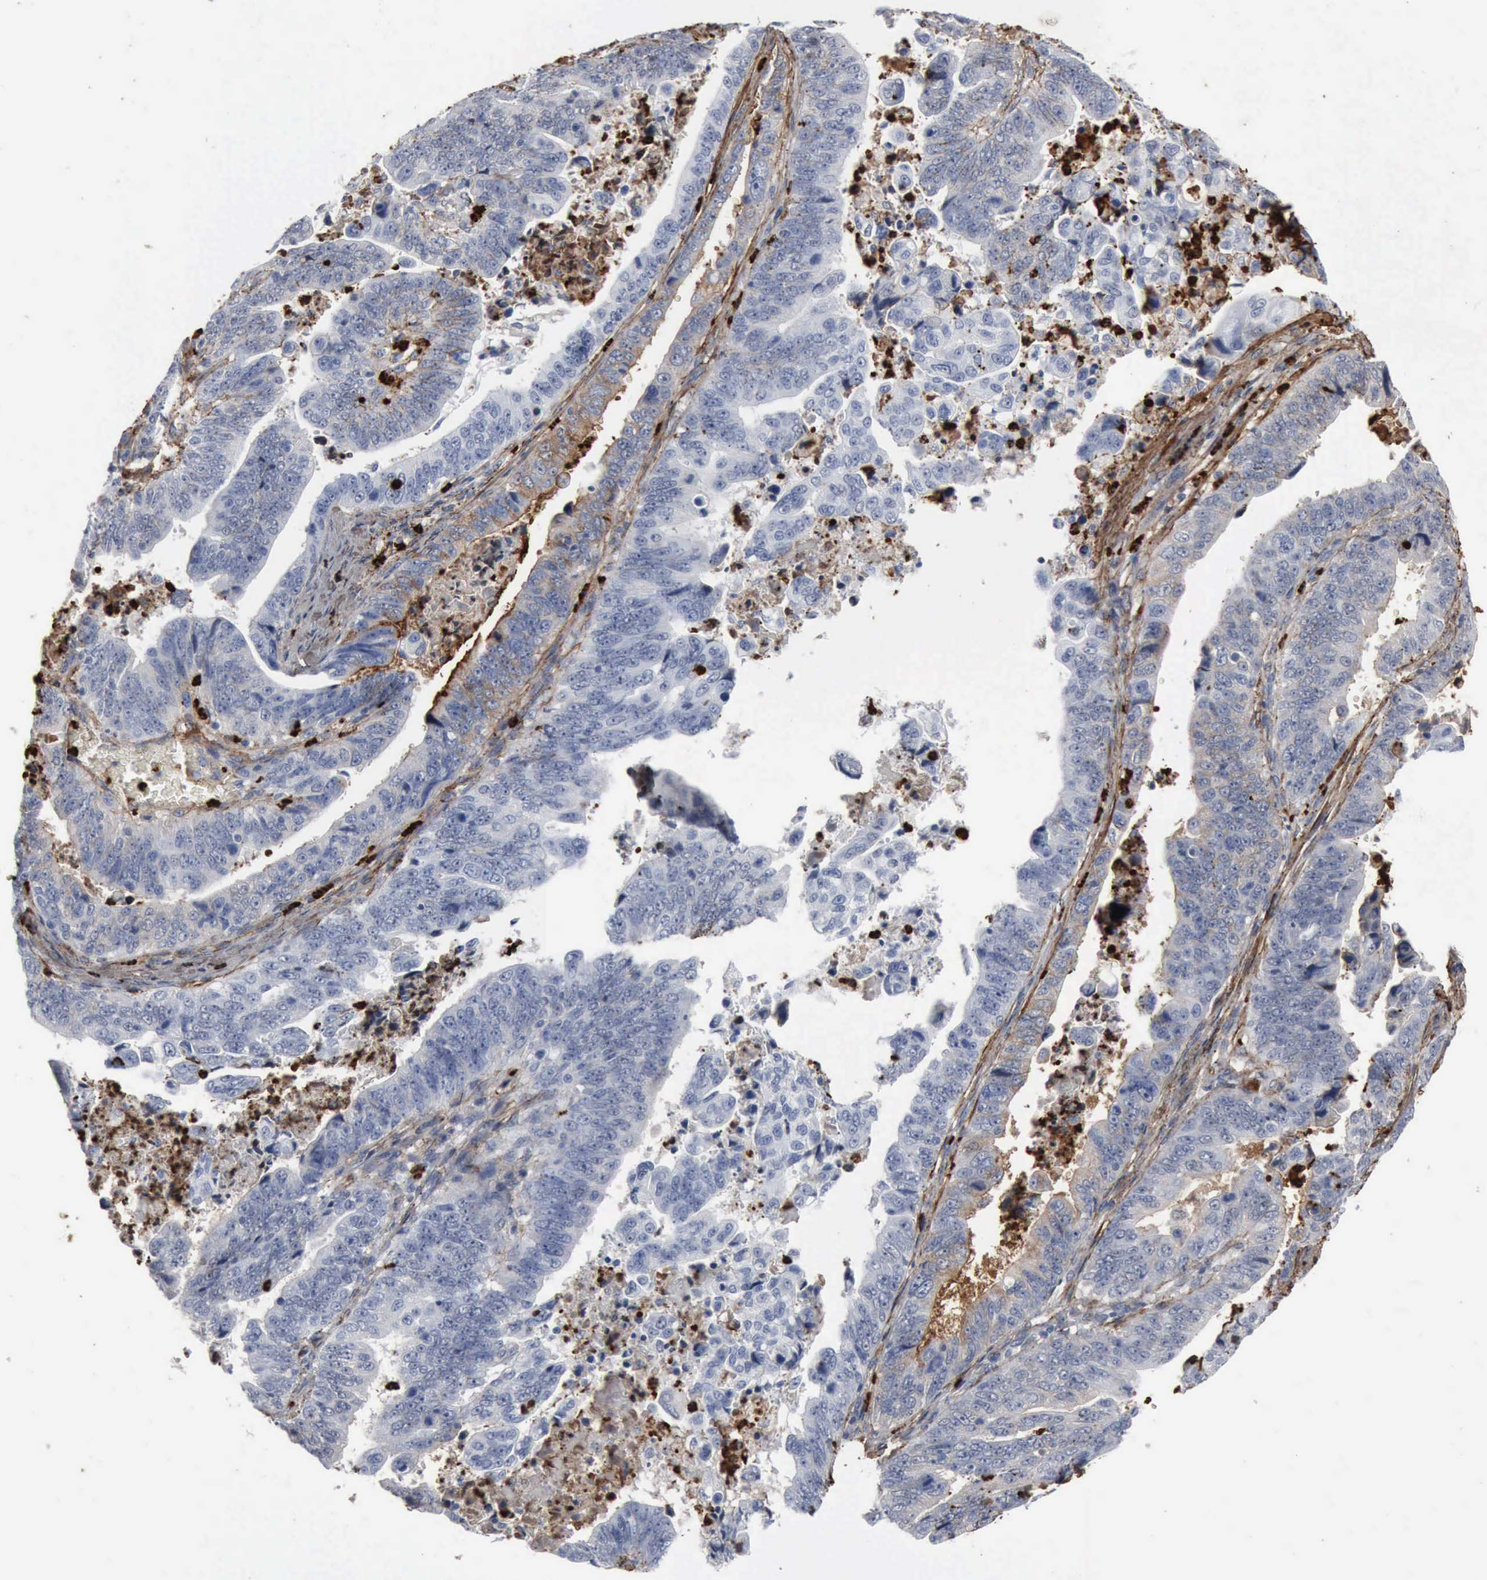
{"staining": {"intensity": "moderate", "quantity": "25%-75%", "location": "cytoplasmic/membranous"}, "tissue": "stomach cancer", "cell_type": "Tumor cells", "image_type": "cancer", "snomed": [{"axis": "morphology", "description": "Adenocarcinoma, NOS"}, {"axis": "topography", "description": "Stomach, upper"}], "caption": "Immunohistochemistry (IHC) of human stomach cancer (adenocarcinoma) displays medium levels of moderate cytoplasmic/membranous expression in approximately 25%-75% of tumor cells. (Brightfield microscopy of DAB IHC at high magnification).", "gene": "FN1", "patient": {"sex": "female", "age": 50}}